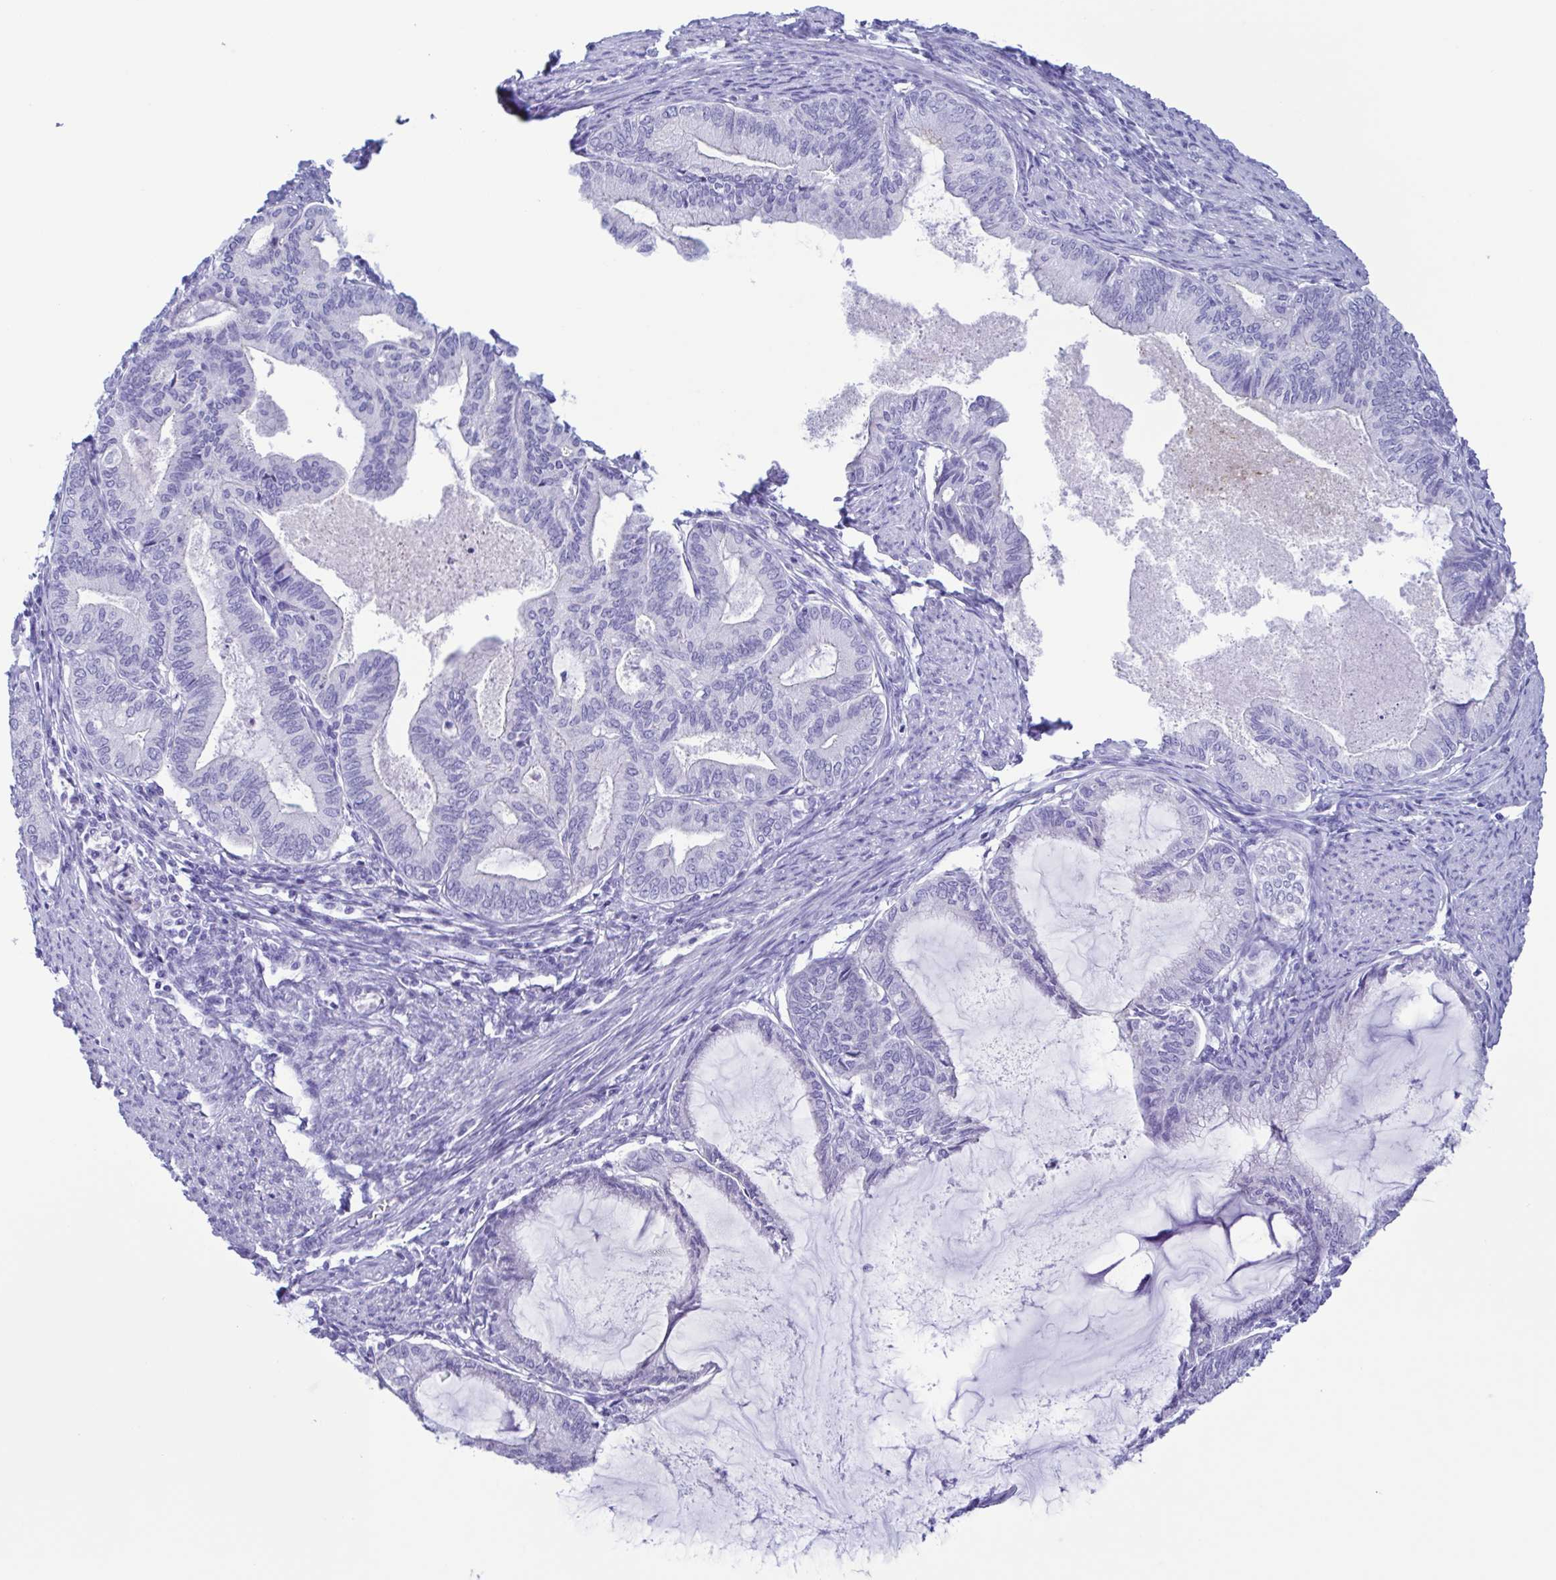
{"staining": {"intensity": "negative", "quantity": "none", "location": "none"}, "tissue": "endometrial cancer", "cell_type": "Tumor cells", "image_type": "cancer", "snomed": [{"axis": "morphology", "description": "Adenocarcinoma, NOS"}, {"axis": "topography", "description": "Endometrium"}], "caption": "Immunohistochemical staining of adenocarcinoma (endometrial) shows no significant positivity in tumor cells.", "gene": "TSPY2", "patient": {"sex": "female", "age": 86}}